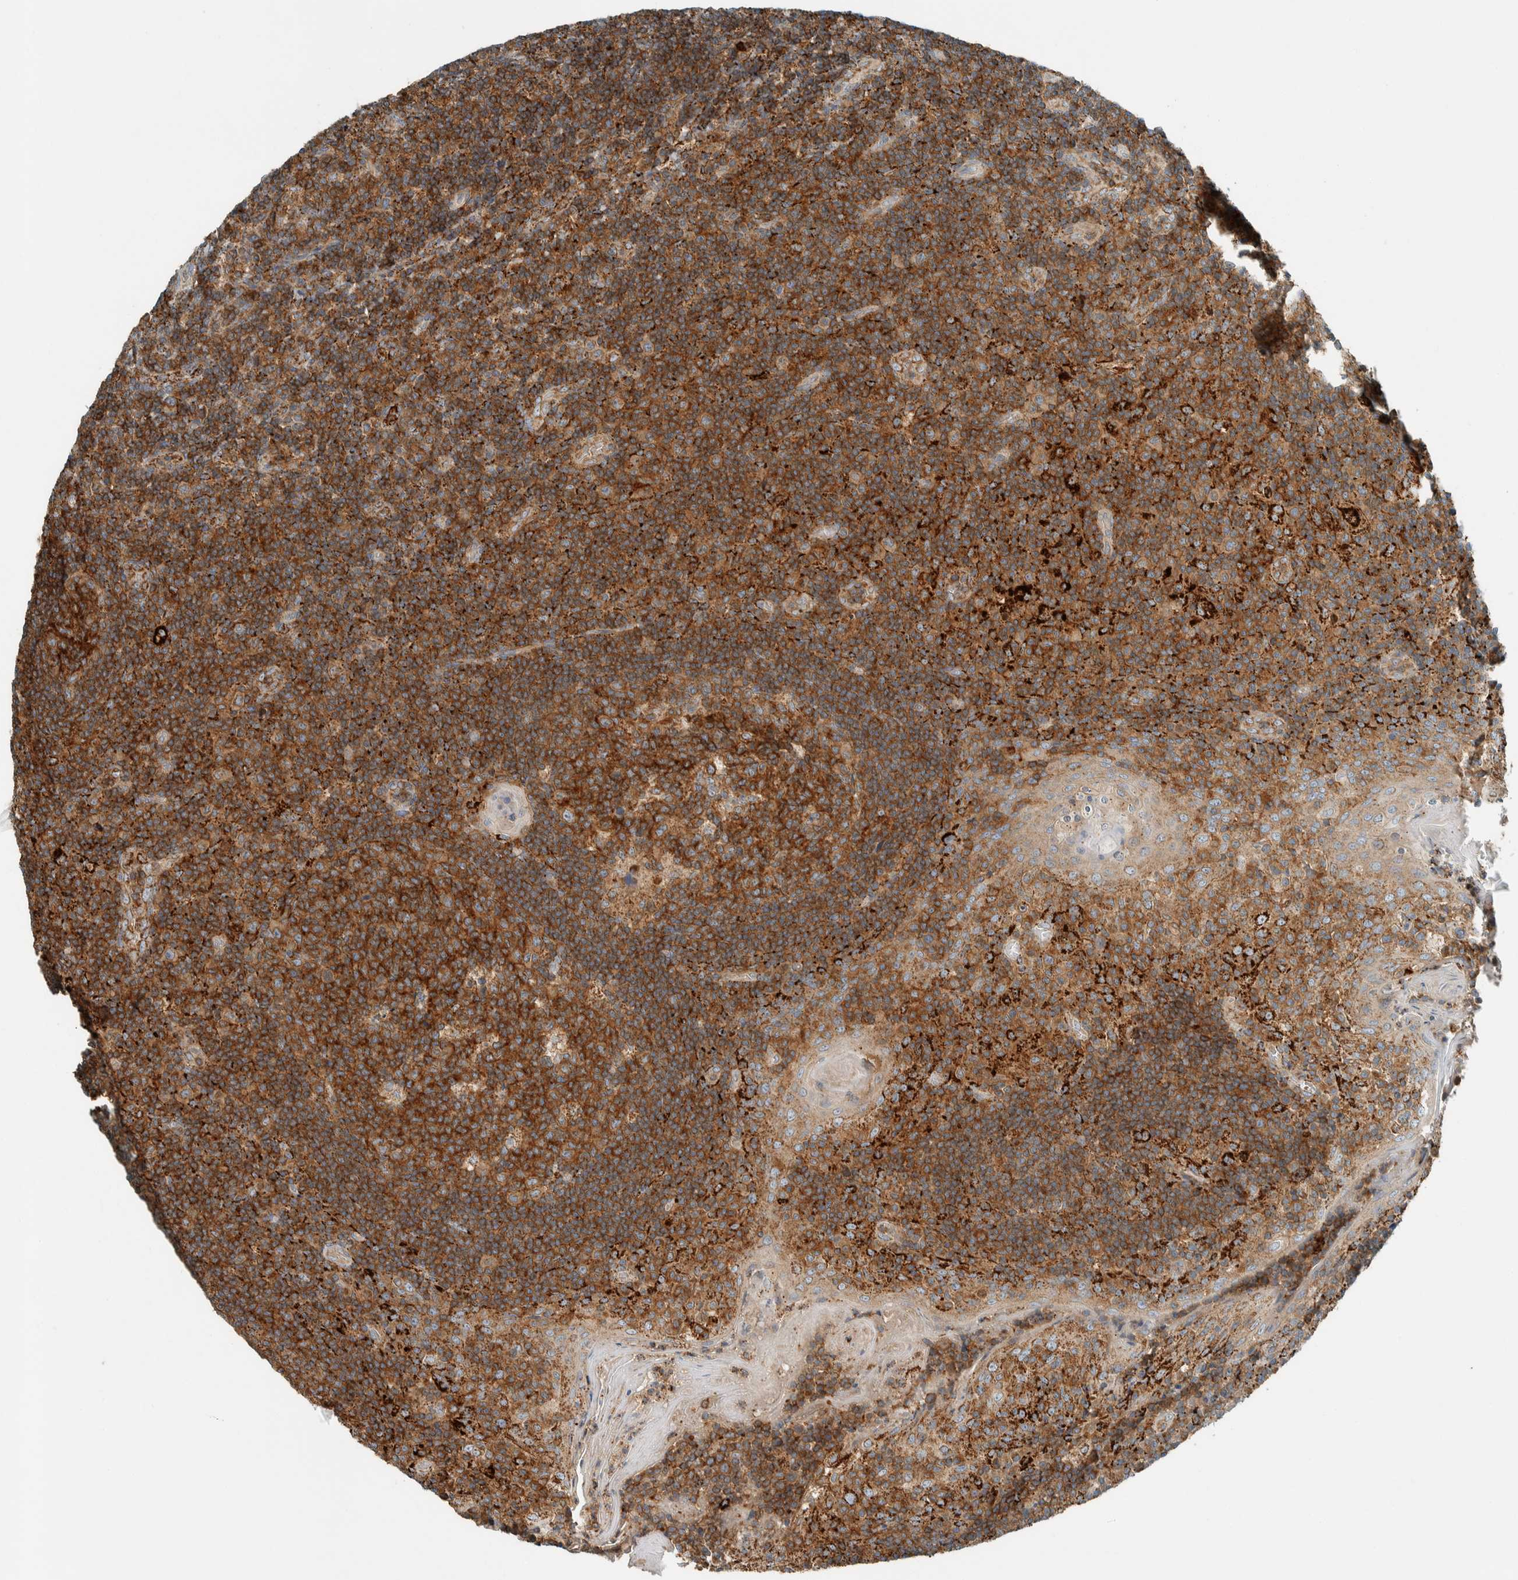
{"staining": {"intensity": "strong", "quantity": ">75%", "location": "cytoplasmic/membranous"}, "tissue": "tonsil", "cell_type": "Germinal center cells", "image_type": "normal", "snomed": [{"axis": "morphology", "description": "Normal tissue, NOS"}, {"axis": "topography", "description": "Tonsil"}], "caption": "Strong cytoplasmic/membranous positivity is identified in approximately >75% of germinal center cells in unremarkable tonsil. The staining is performed using DAB (3,3'-diaminobenzidine) brown chromogen to label protein expression. The nuclei are counter-stained blue using hematoxylin.", "gene": "SPAG5", "patient": {"sex": "female", "age": 19}}